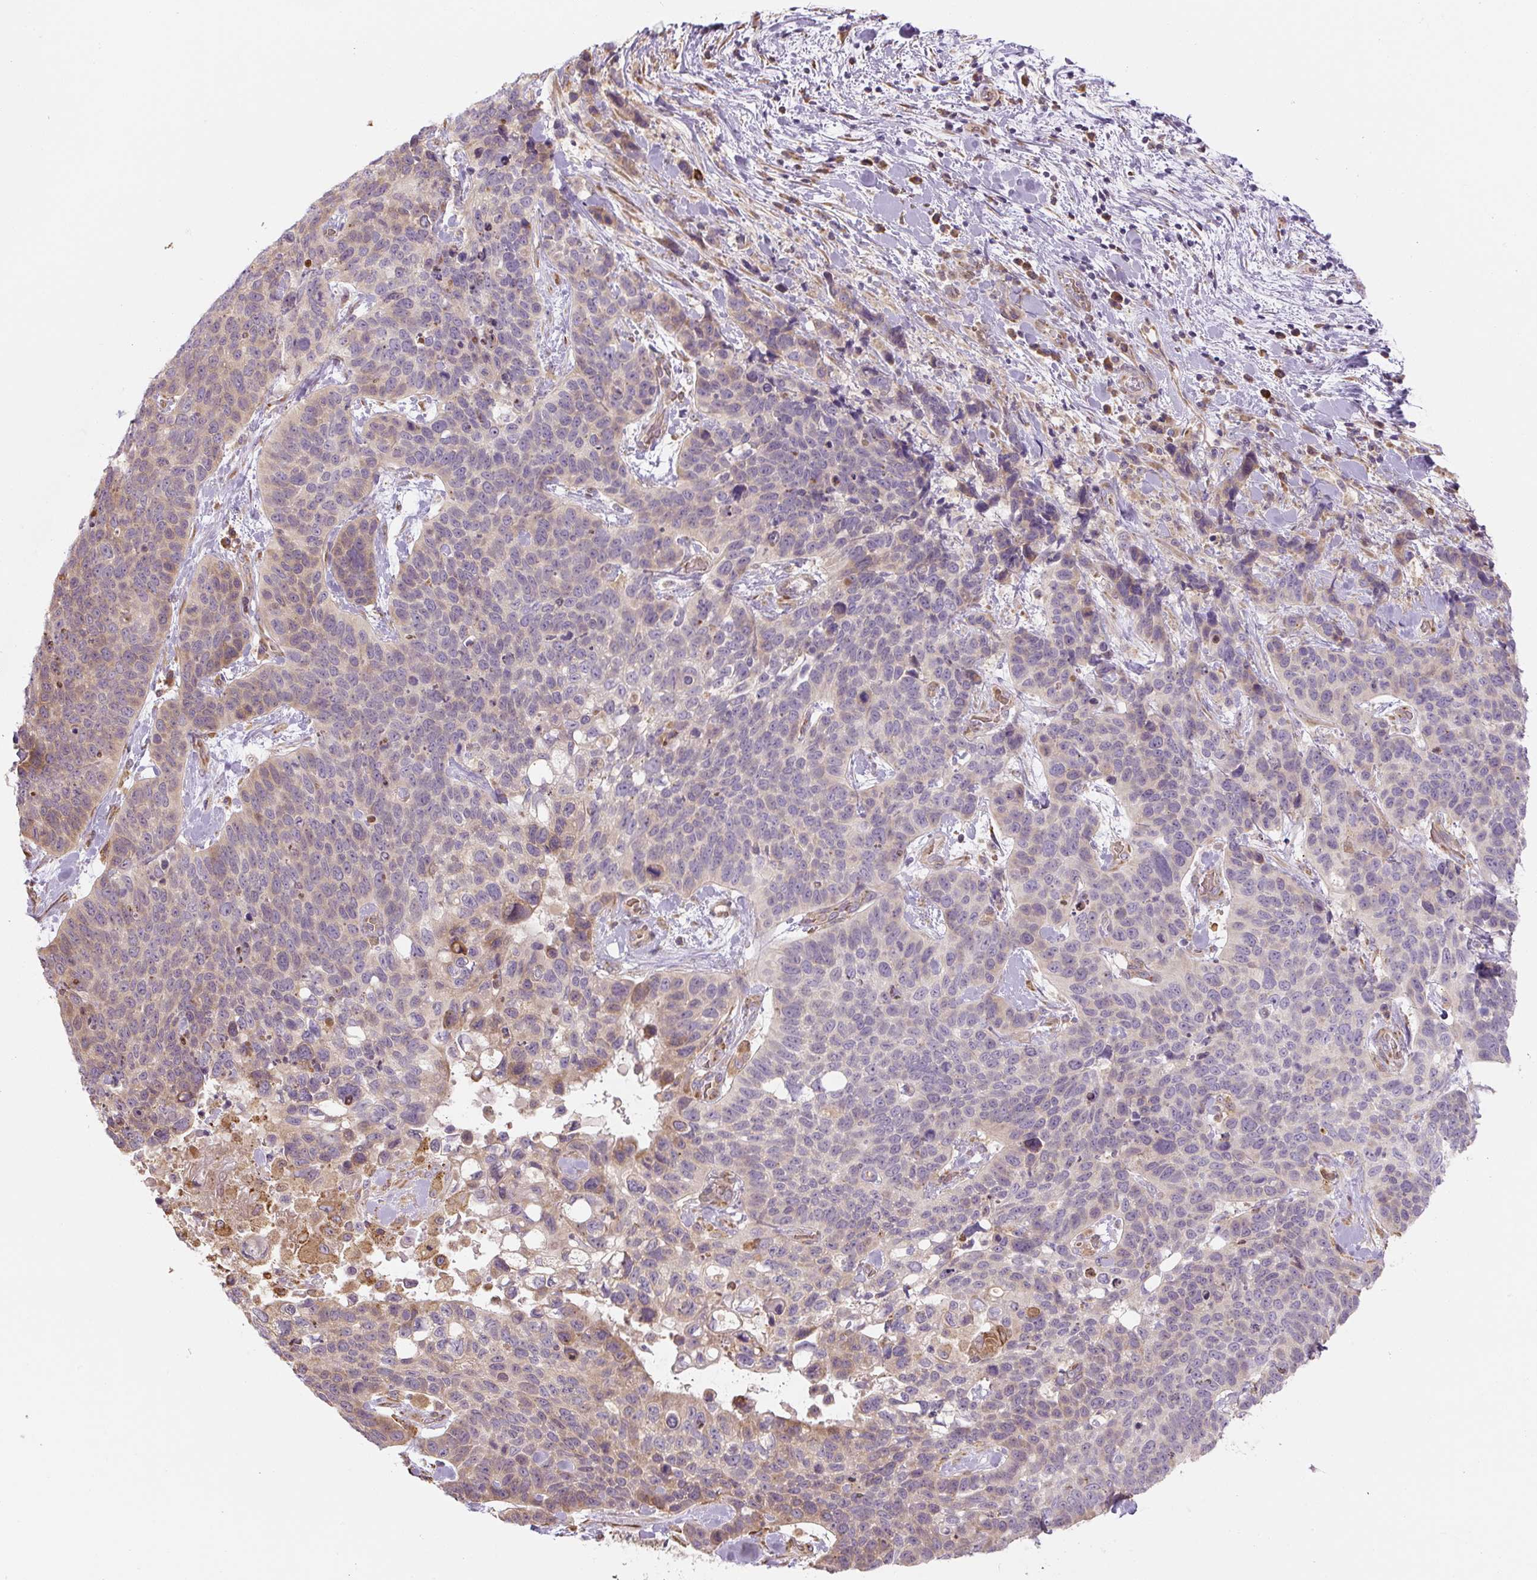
{"staining": {"intensity": "weak", "quantity": "<25%", "location": "cytoplasmic/membranous"}, "tissue": "lung cancer", "cell_type": "Tumor cells", "image_type": "cancer", "snomed": [{"axis": "morphology", "description": "Squamous cell carcinoma, NOS"}, {"axis": "topography", "description": "Lung"}], "caption": "Tumor cells are negative for brown protein staining in lung cancer (squamous cell carcinoma). (Brightfield microscopy of DAB immunohistochemistry at high magnification).", "gene": "RASA1", "patient": {"sex": "male", "age": 62}}